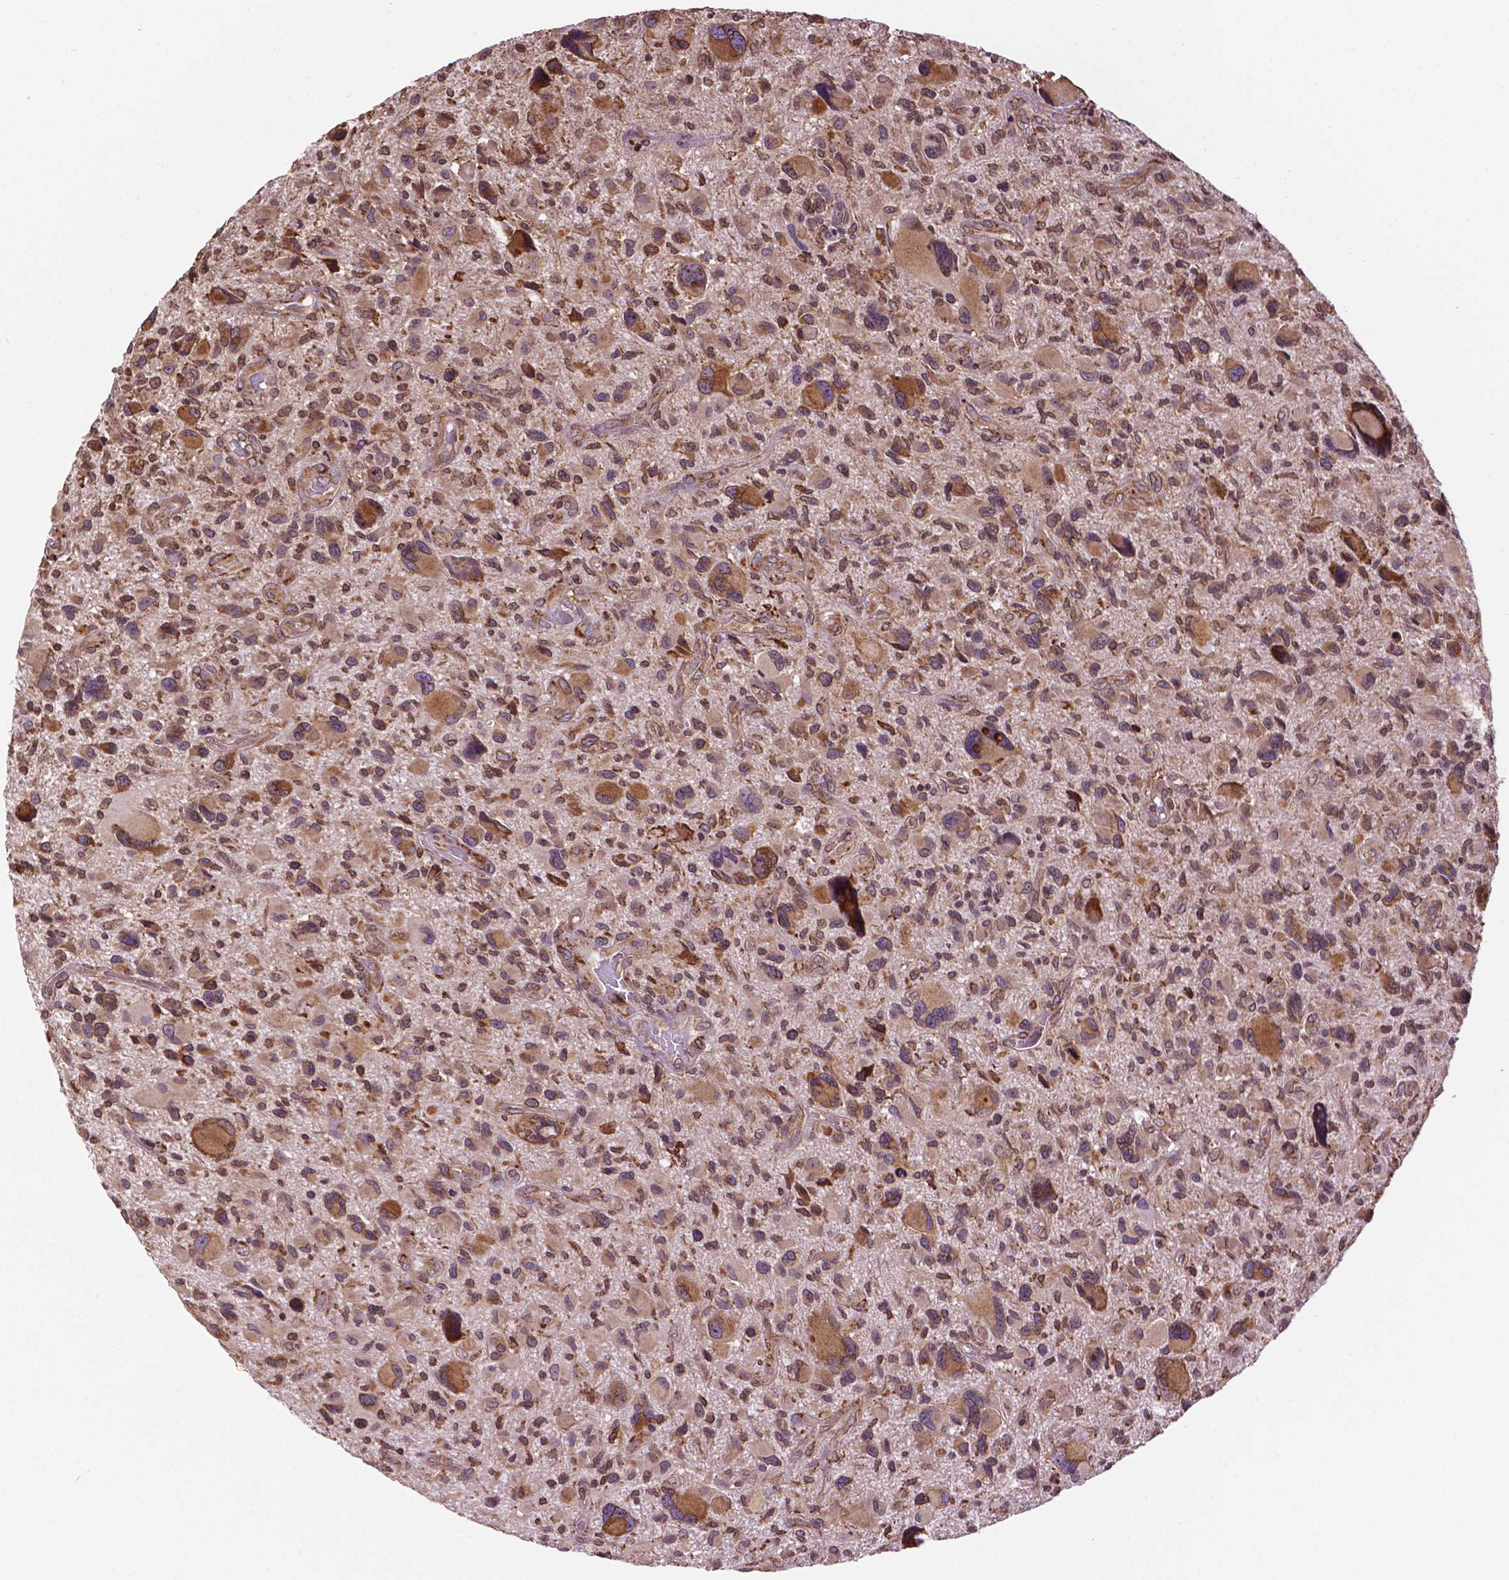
{"staining": {"intensity": "strong", "quantity": "<25%", "location": "cytoplasmic/membranous"}, "tissue": "glioma", "cell_type": "Tumor cells", "image_type": "cancer", "snomed": [{"axis": "morphology", "description": "Glioma, malignant, NOS"}, {"axis": "morphology", "description": "Glioma, malignant, High grade"}, {"axis": "topography", "description": "Brain"}], "caption": "Glioma stained with a protein marker displays strong staining in tumor cells.", "gene": "GANAB", "patient": {"sex": "female", "age": 71}}